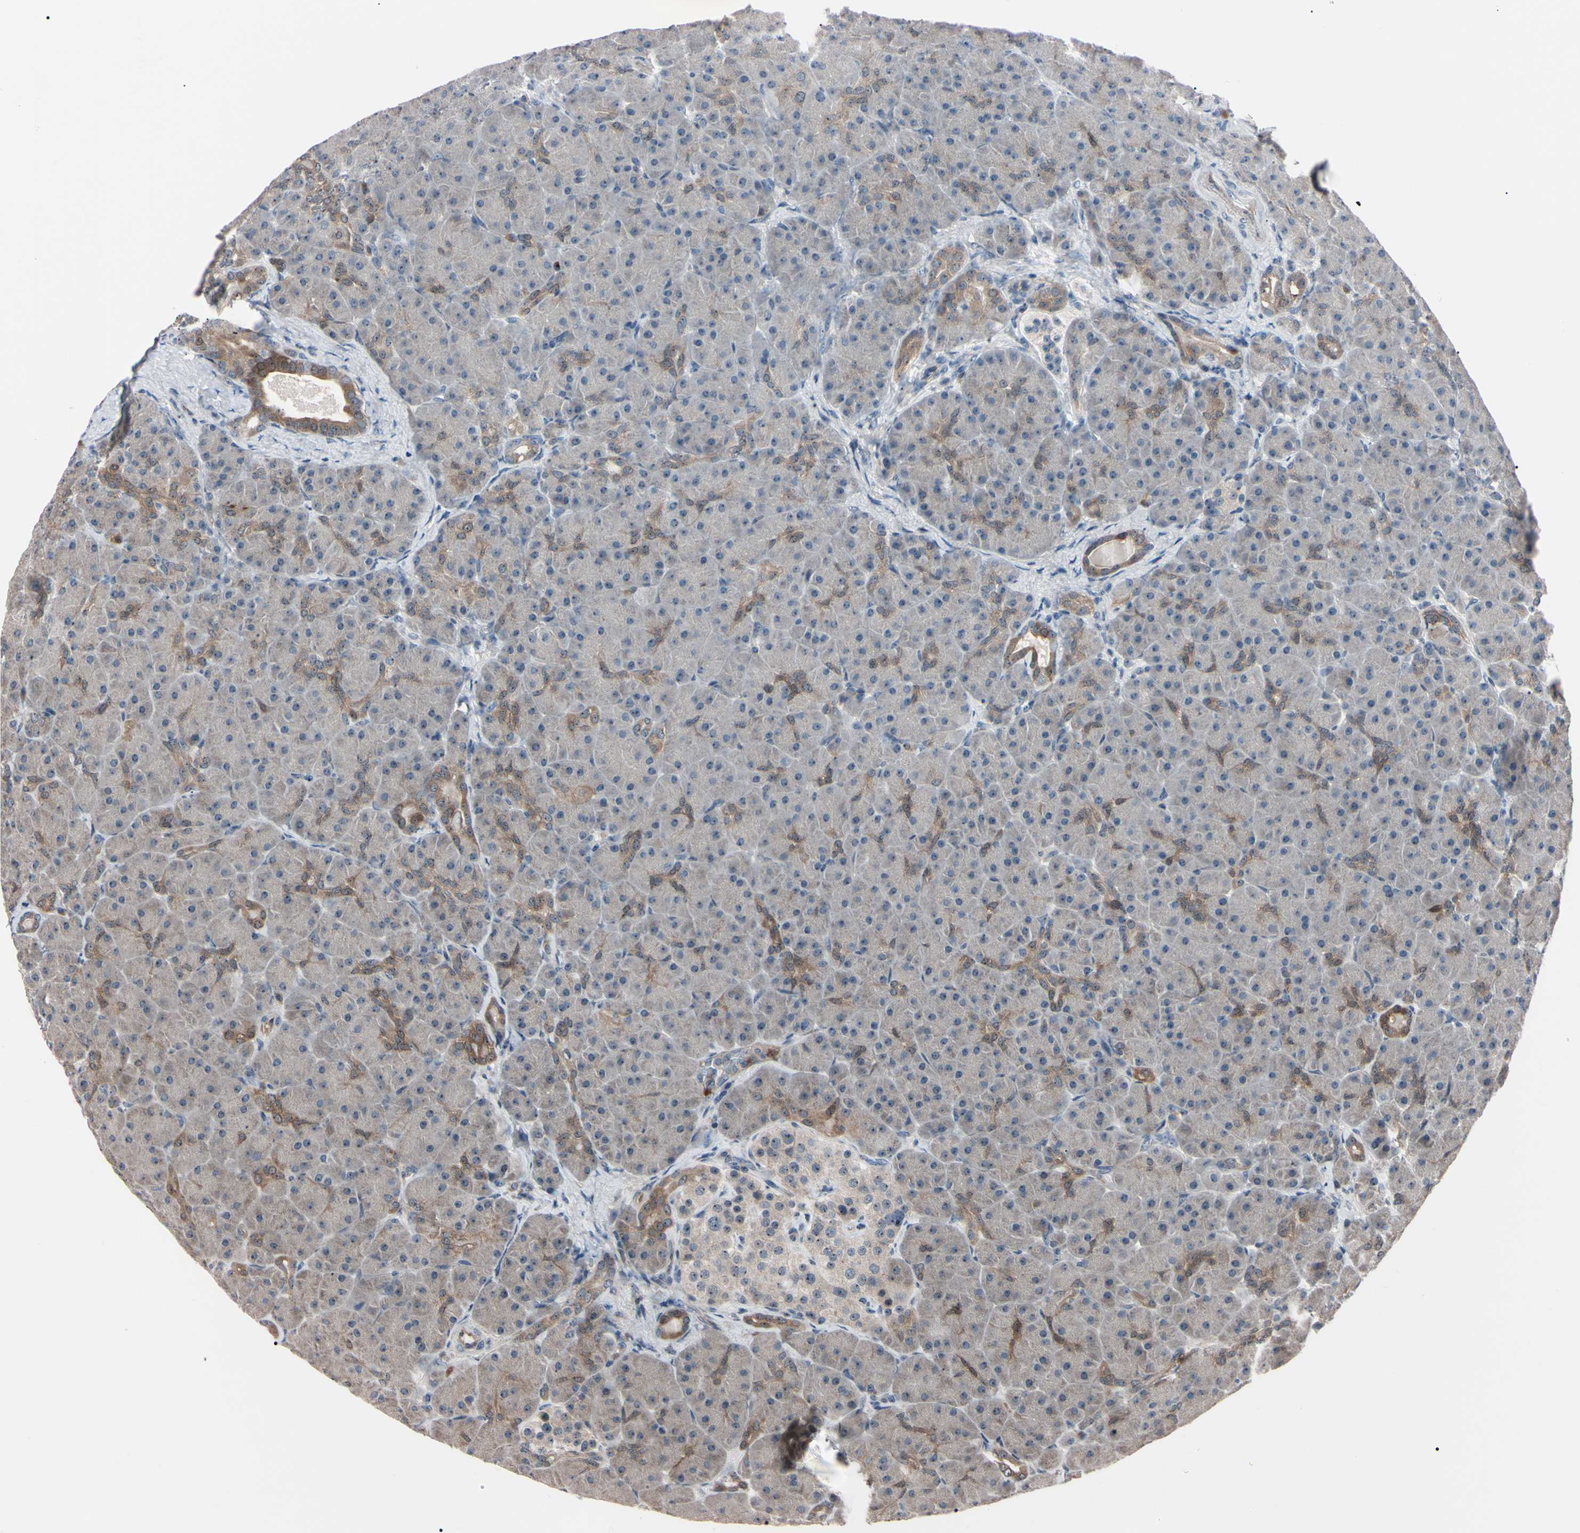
{"staining": {"intensity": "weak", "quantity": ">75%", "location": "cytoplasmic/membranous"}, "tissue": "pancreas", "cell_type": "Exocrine glandular cells", "image_type": "normal", "snomed": [{"axis": "morphology", "description": "Normal tissue, NOS"}, {"axis": "topography", "description": "Pancreas"}], "caption": "Immunohistochemistry (DAB (3,3'-diaminobenzidine)) staining of unremarkable pancreas reveals weak cytoplasmic/membranous protein positivity in about >75% of exocrine glandular cells.", "gene": "TRAF5", "patient": {"sex": "male", "age": 66}}